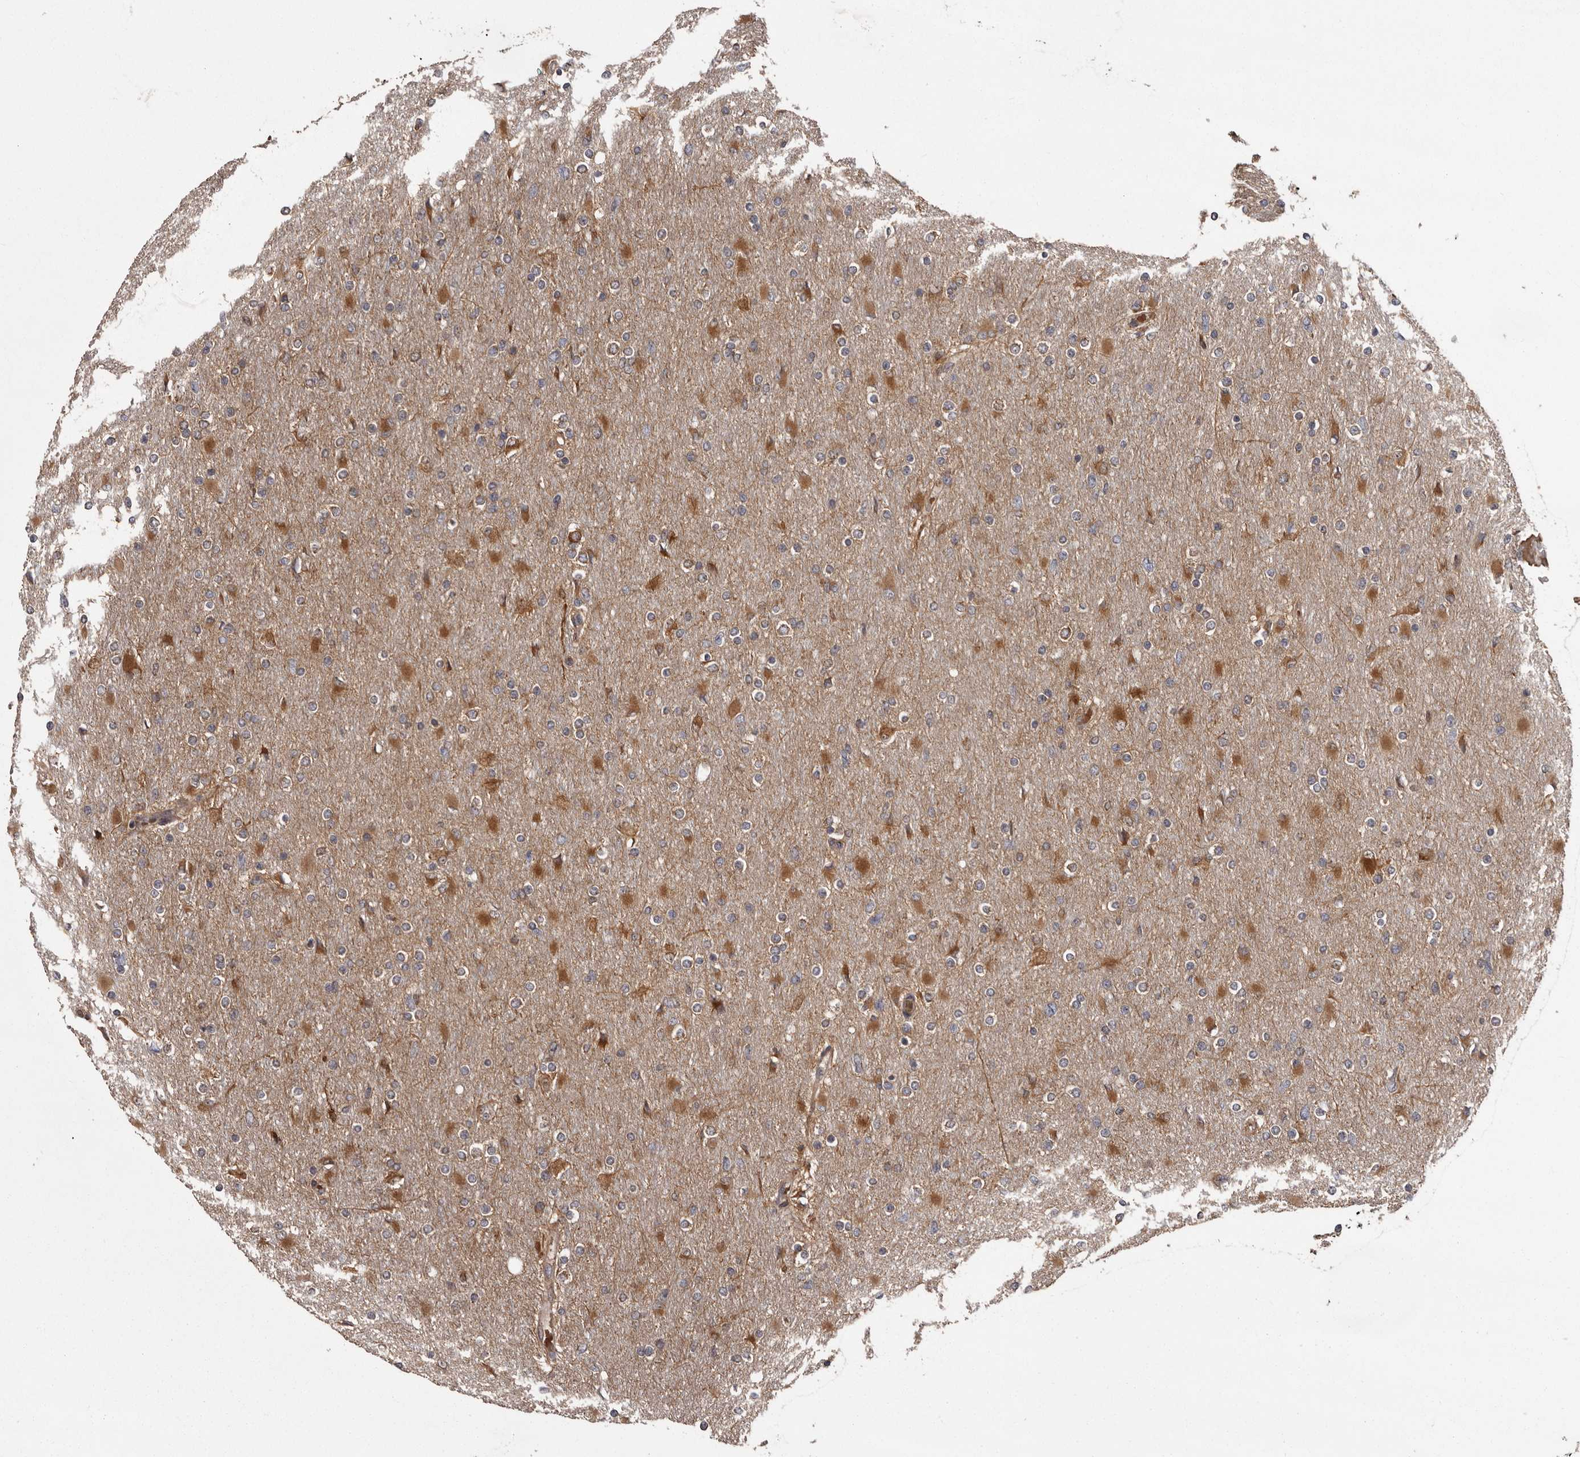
{"staining": {"intensity": "moderate", "quantity": "<25%", "location": "cytoplasmic/membranous"}, "tissue": "glioma", "cell_type": "Tumor cells", "image_type": "cancer", "snomed": [{"axis": "morphology", "description": "Glioma, malignant, High grade"}, {"axis": "topography", "description": "Cerebral cortex"}], "caption": "High-grade glioma (malignant) was stained to show a protein in brown. There is low levels of moderate cytoplasmic/membranous staining in approximately <25% of tumor cells.", "gene": "DARS1", "patient": {"sex": "female", "age": 36}}